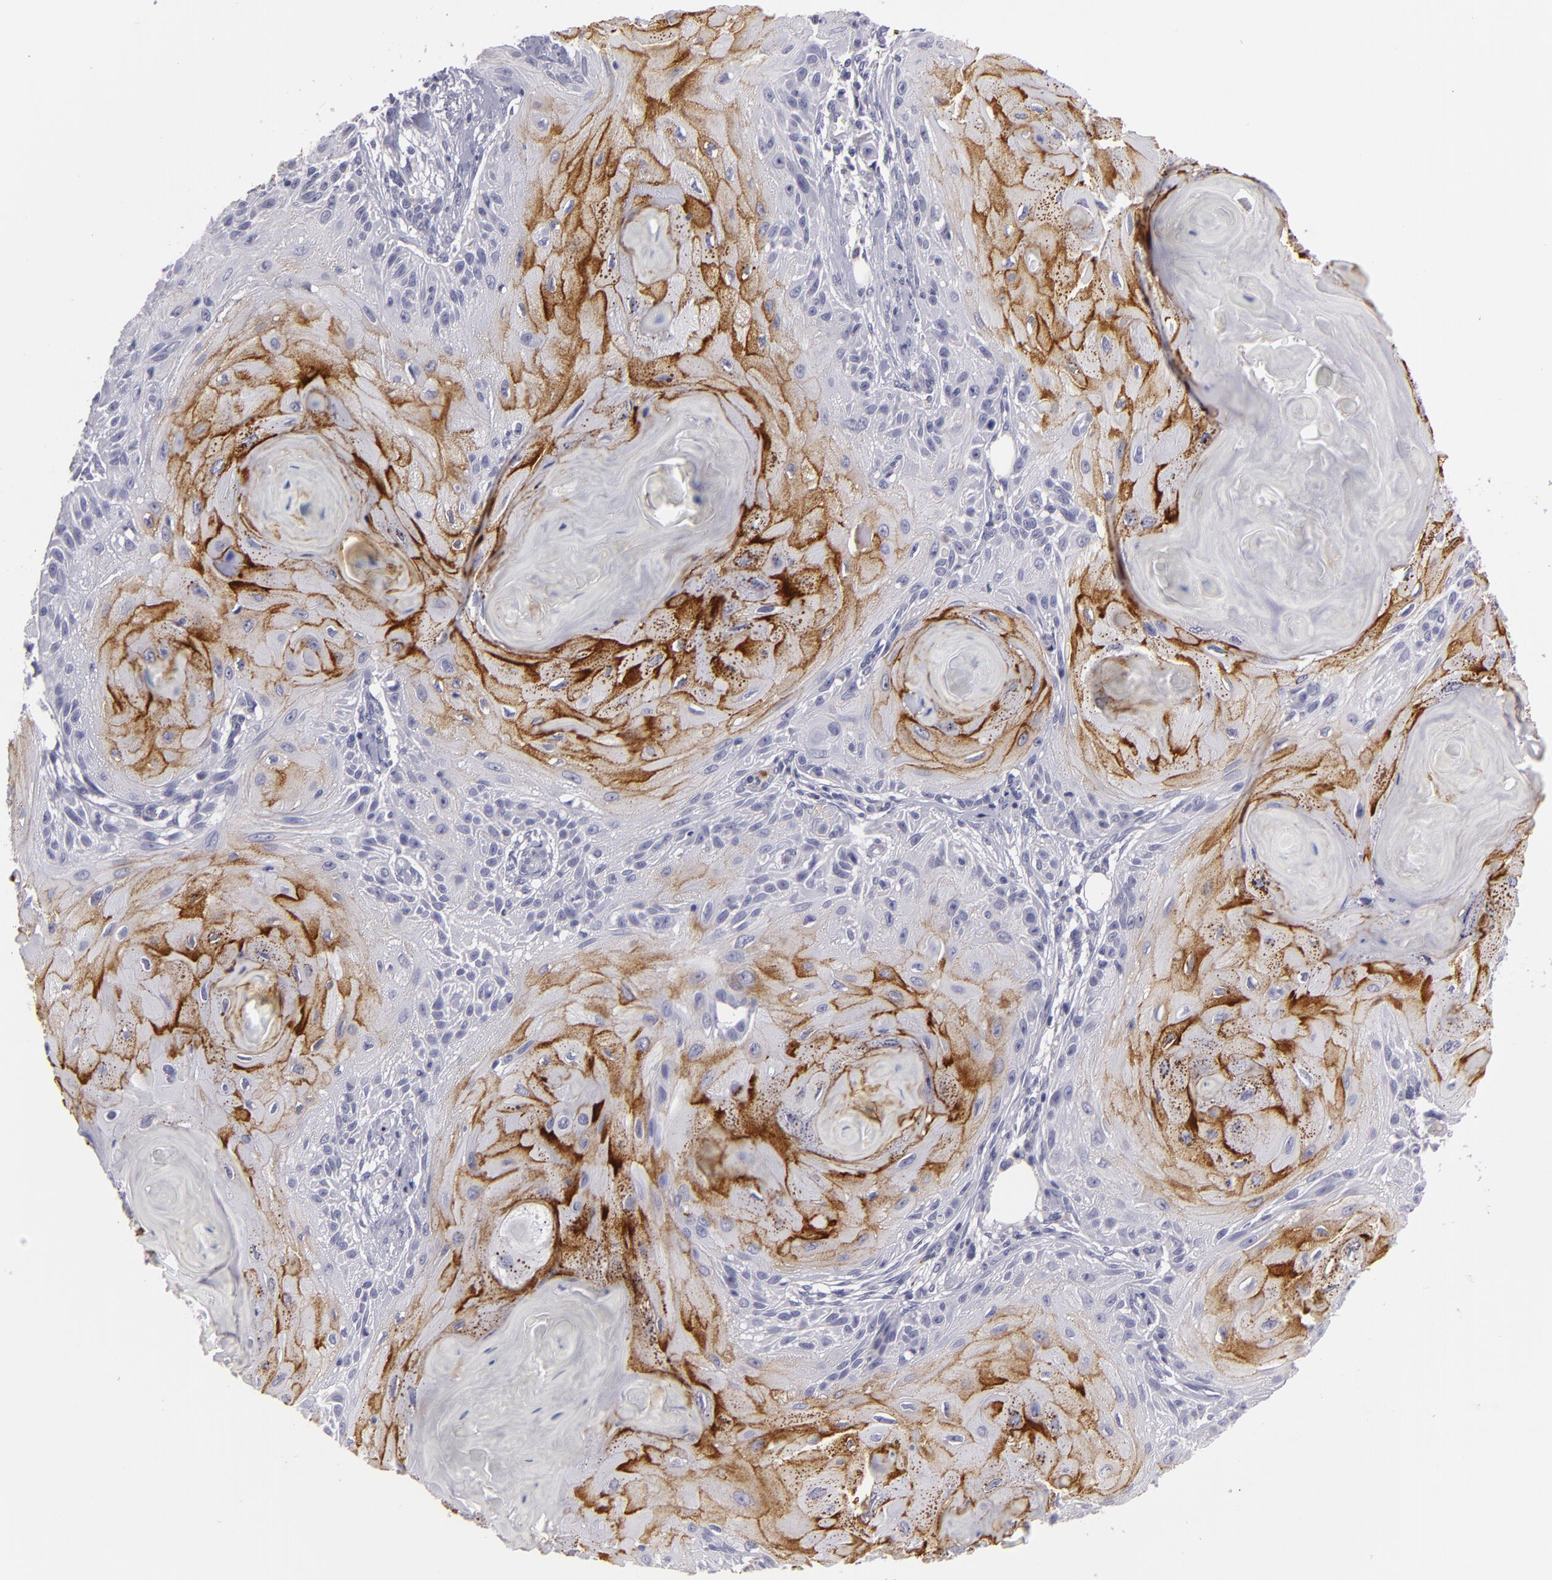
{"staining": {"intensity": "negative", "quantity": "none", "location": "none"}, "tissue": "skin cancer", "cell_type": "Tumor cells", "image_type": "cancer", "snomed": [{"axis": "morphology", "description": "Squamous cell carcinoma, NOS"}, {"axis": "topography", "description": "Skin"}], "caption": "Immunohistochemistry image of neoplastic tissue: skin cancer (squamous cell carcinoma) stained with DAB (3,3'-diaminobenzidine) demonstrates no significant protein staining in tumor cells.", "gene": "CTNNB1", "patient": {"sex": "female", "age": 88}}